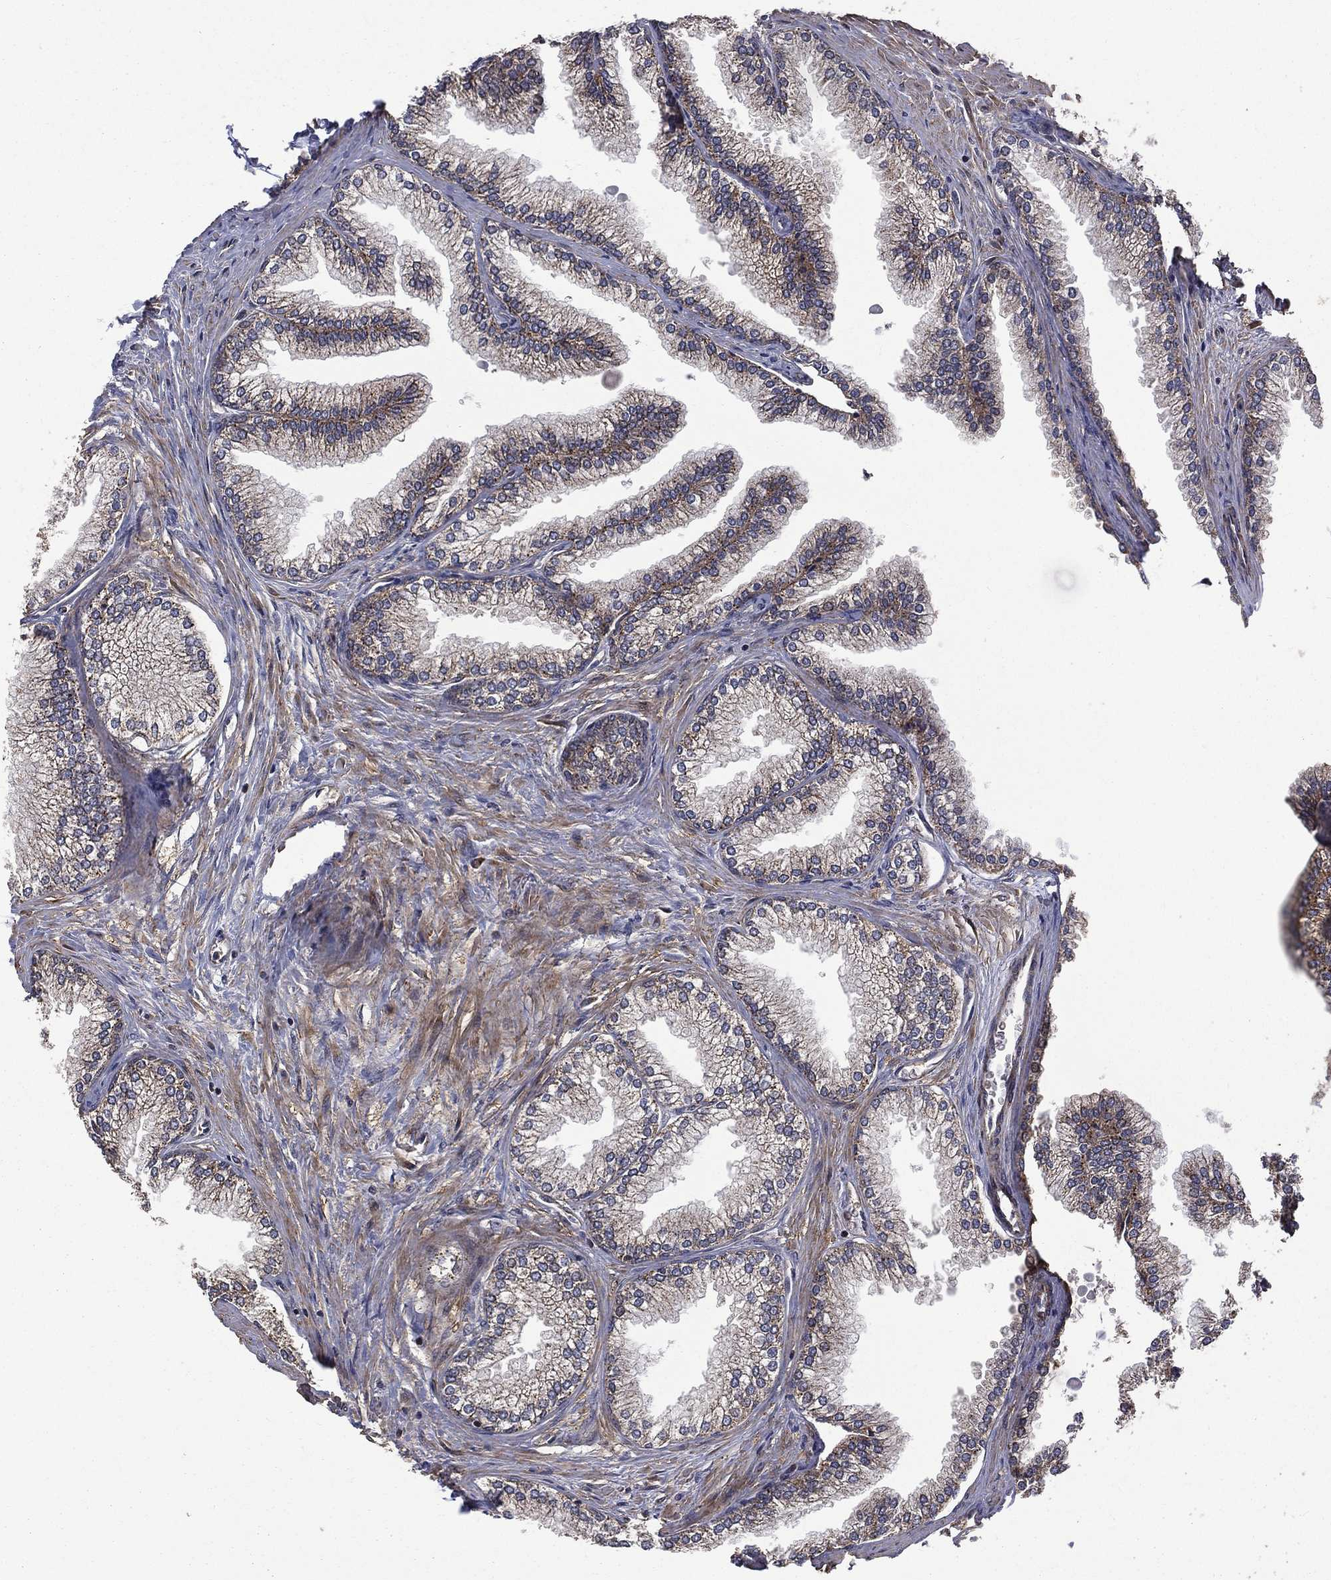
{"staining": {"intensity": "strong", "quantity": "25%-75%", "location": "cytoplasmic/membranous"}, "tissue": "prostate", "cell_type": "Glandular cells", "image_type": "normal", "snomed": [{"axis": "morphology", "description": "Normal tissue, NOS"}, {"axis": "topography", "description": "Prostate"}], "caption": "This photomicrograph exhibits immunohistochemistry staining of benign human prostate, with high strong cytoplasmic/membranous staining in approximately 25%-75% of glandular cells.", "gene": "GIMAP6", "patient": {"sex": "male", "age": 72}}